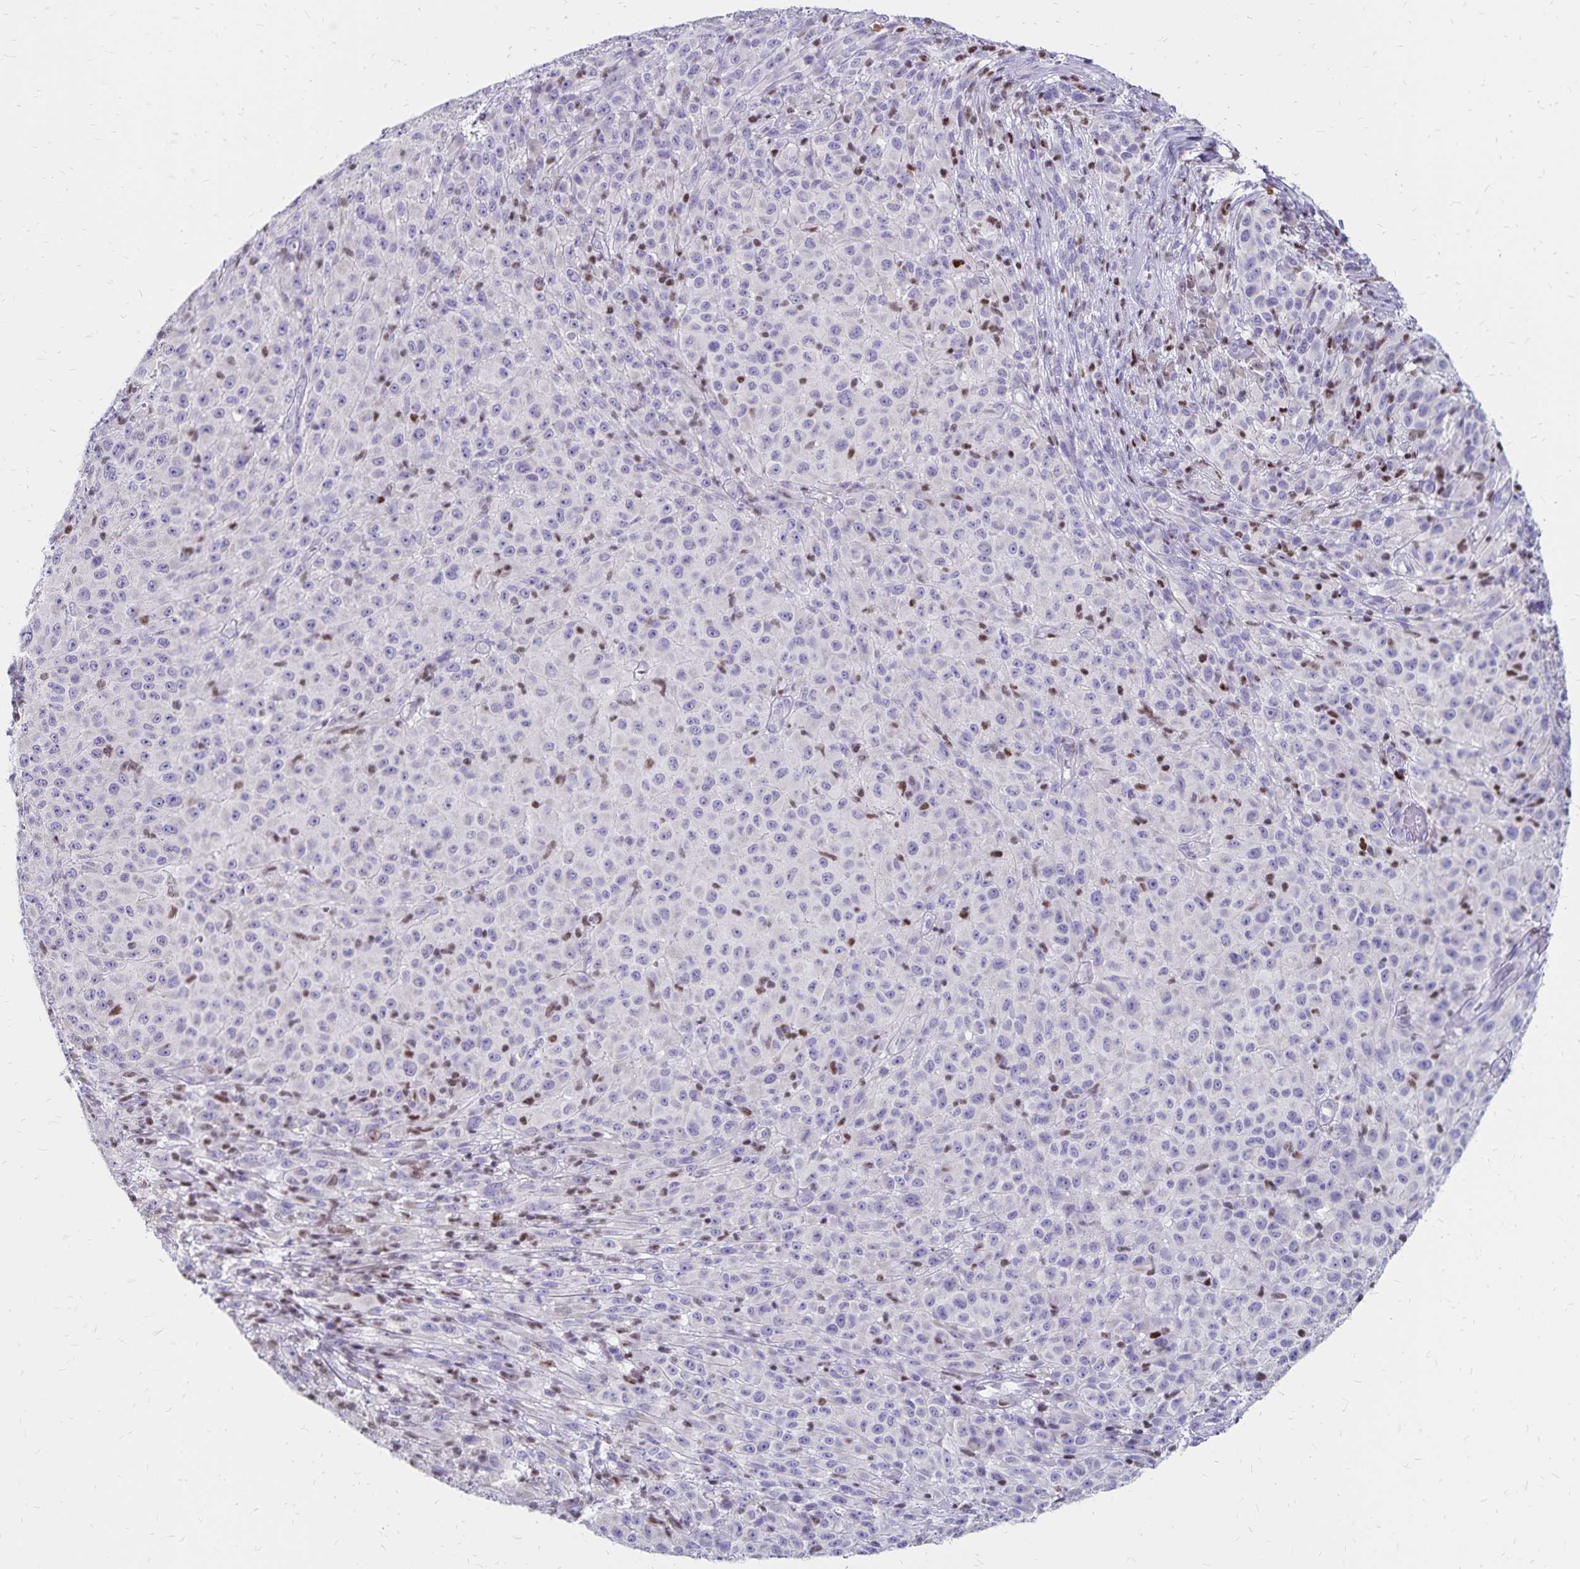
{"staining": {"intensity": "negative", "quantity": "none", "location": "none"}, "tissue": "melanoma", "cell_type": "Tumor cells", "image_type": "cancer", "snomed": [{"axis": "morphology", "description": "Malignant melanoma, NOS"}, {"axis": "topography", "description": "Skin"}], "caption": "Tumor cells are negative for brown protein staining in melanoma.", "gene": "IKZF1", "patient": {"sex": "male", "age": 73}}